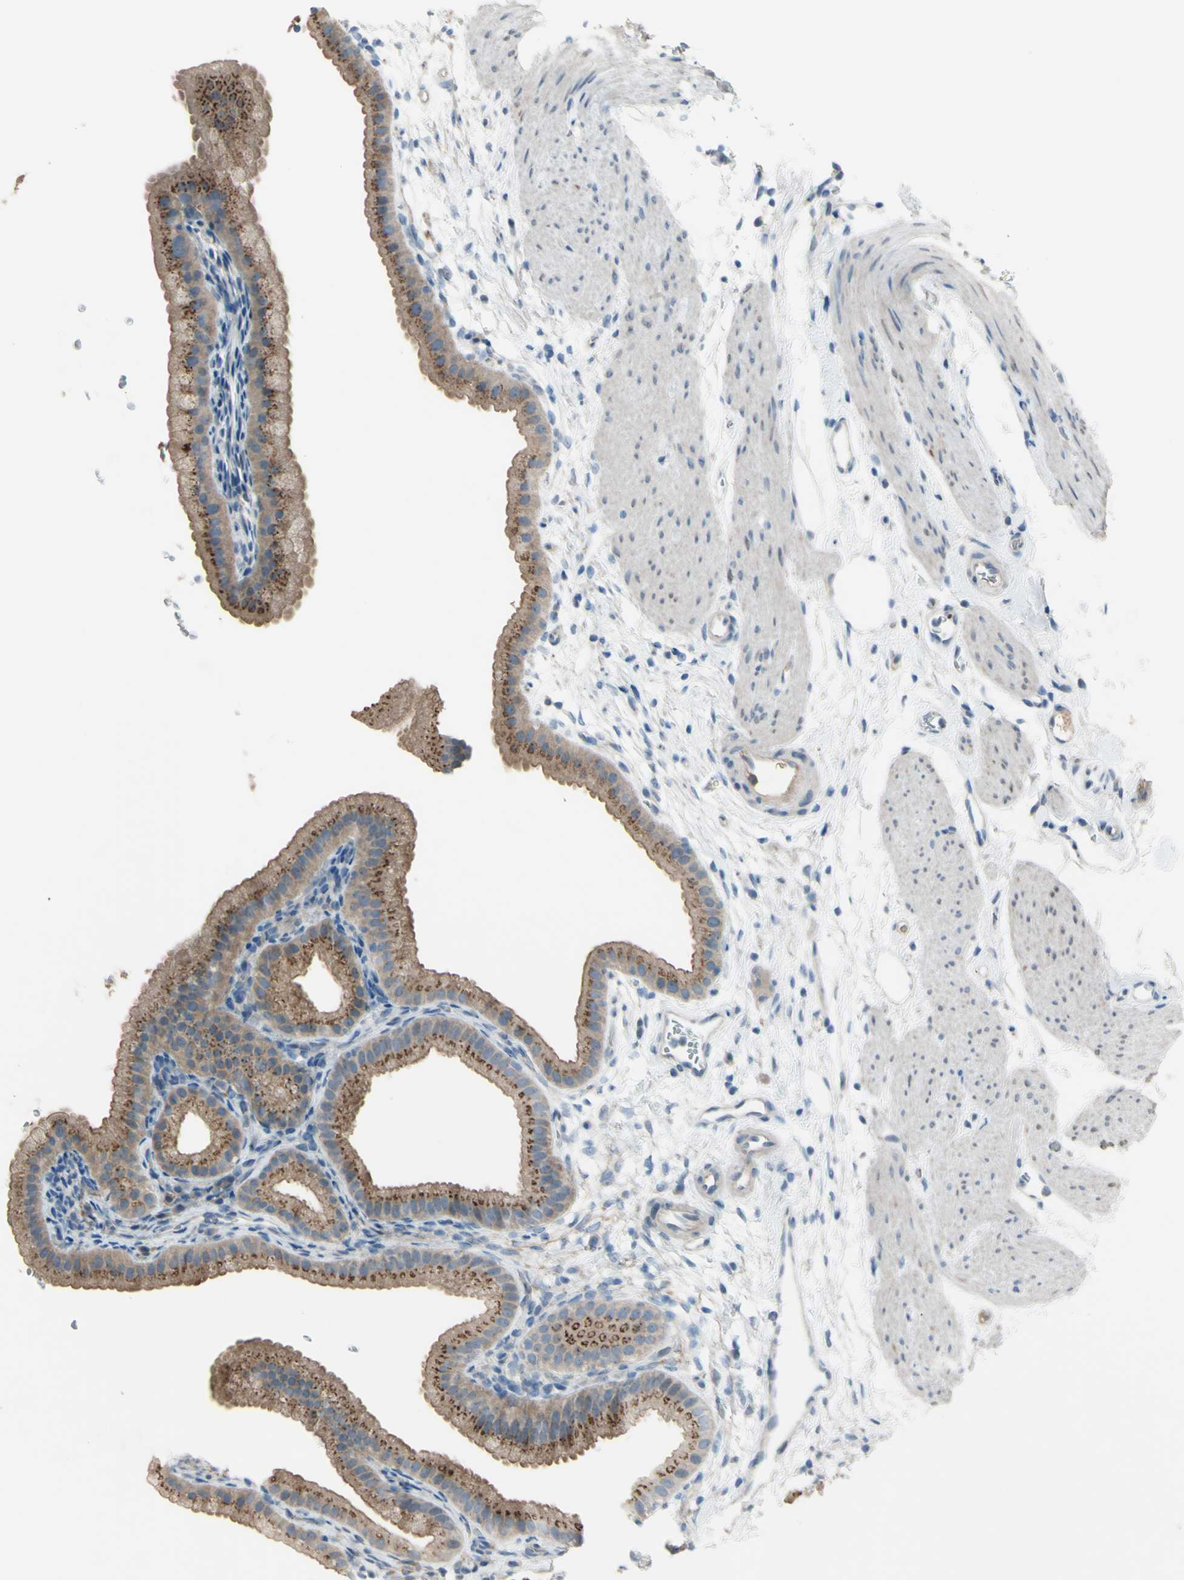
{"staining": {"intensity": "moderate", "quantity": ">75%", "location": "cytoplasmic/membranous"}, "tissue": "gallbladder", "cell_type": "Glandular cells", "image_type": "normal", "snomed": [{"axis": "morphology", "description": "Normal tissue, NOS"}, {"axis": "topography", "description": "Gallbladder"}], "caption": "Moderate cytoplasmic/membranous protein staining is identified in approximately >75% of glandular cells in gallbladder.", "gene": "ATRN", "patient": {"sex": "female", "age": 64}}